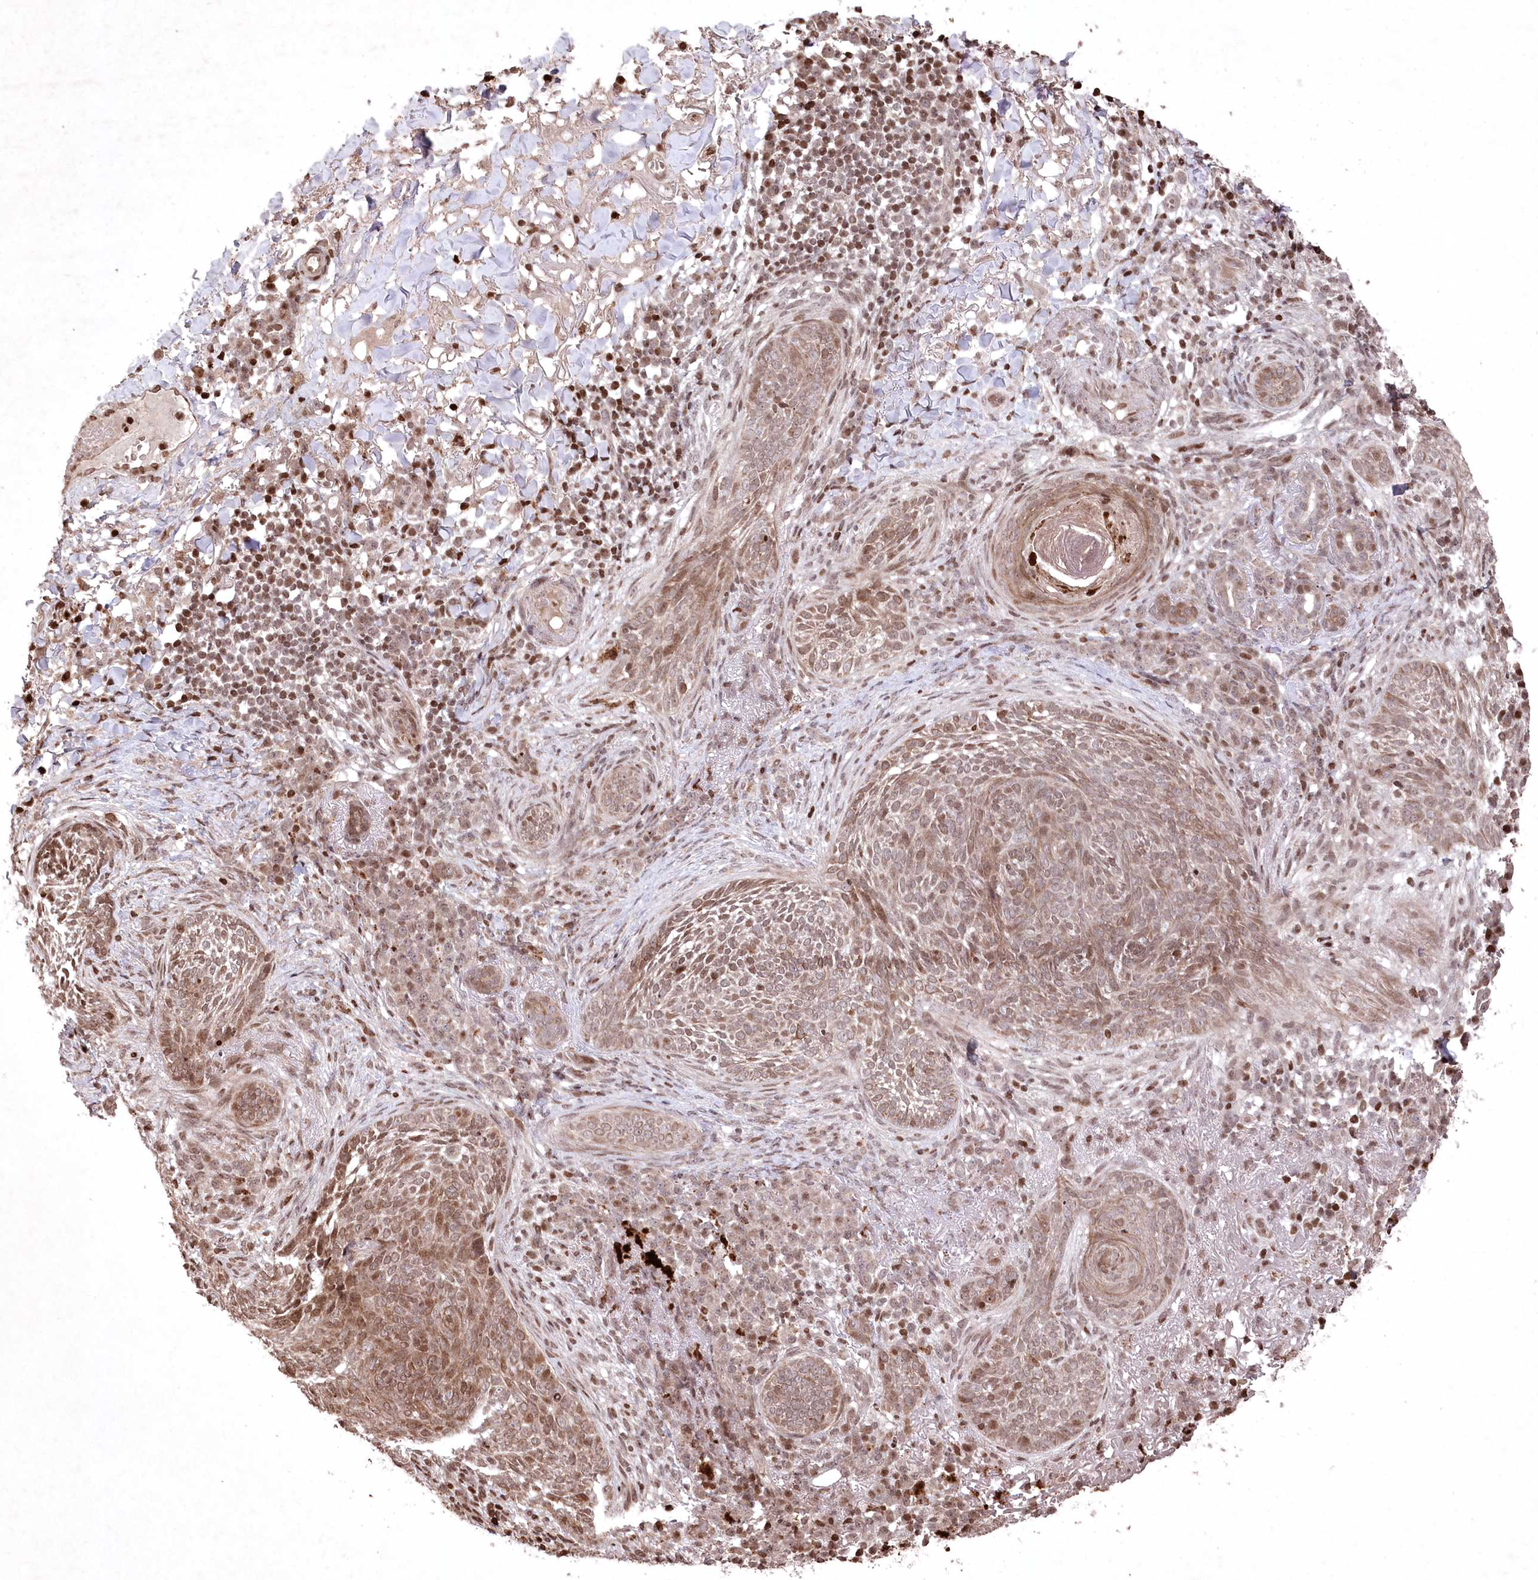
{"staining": {"intensity": "moderate", "quantity": ">75%", "location": "cytoplasmic/membranous,nuclear"}, "tissue": "skin cancer", "cell_type": "Tumor cells", "image_type": "cancer", "snomed": [{"axis": "morphology", "description": "Basal cell carcinoma"}, {"axis": "topography", "description": "Skin"}], "caption": "Immunohistochemical staining of human skin cancer (basal cell carcinoma) reveals medium levels of moderate cytoplasmic/membranous and nuclear staining in about >75% of tumor cells. The staining was performed using DAB (3,3'-diaminobenzidine), with brown indicating positive protein expression. Nuclei are stained blue with hematoxylin.", "gene": "CCSER2", "patient": {"sex": "male", "age": 85}}